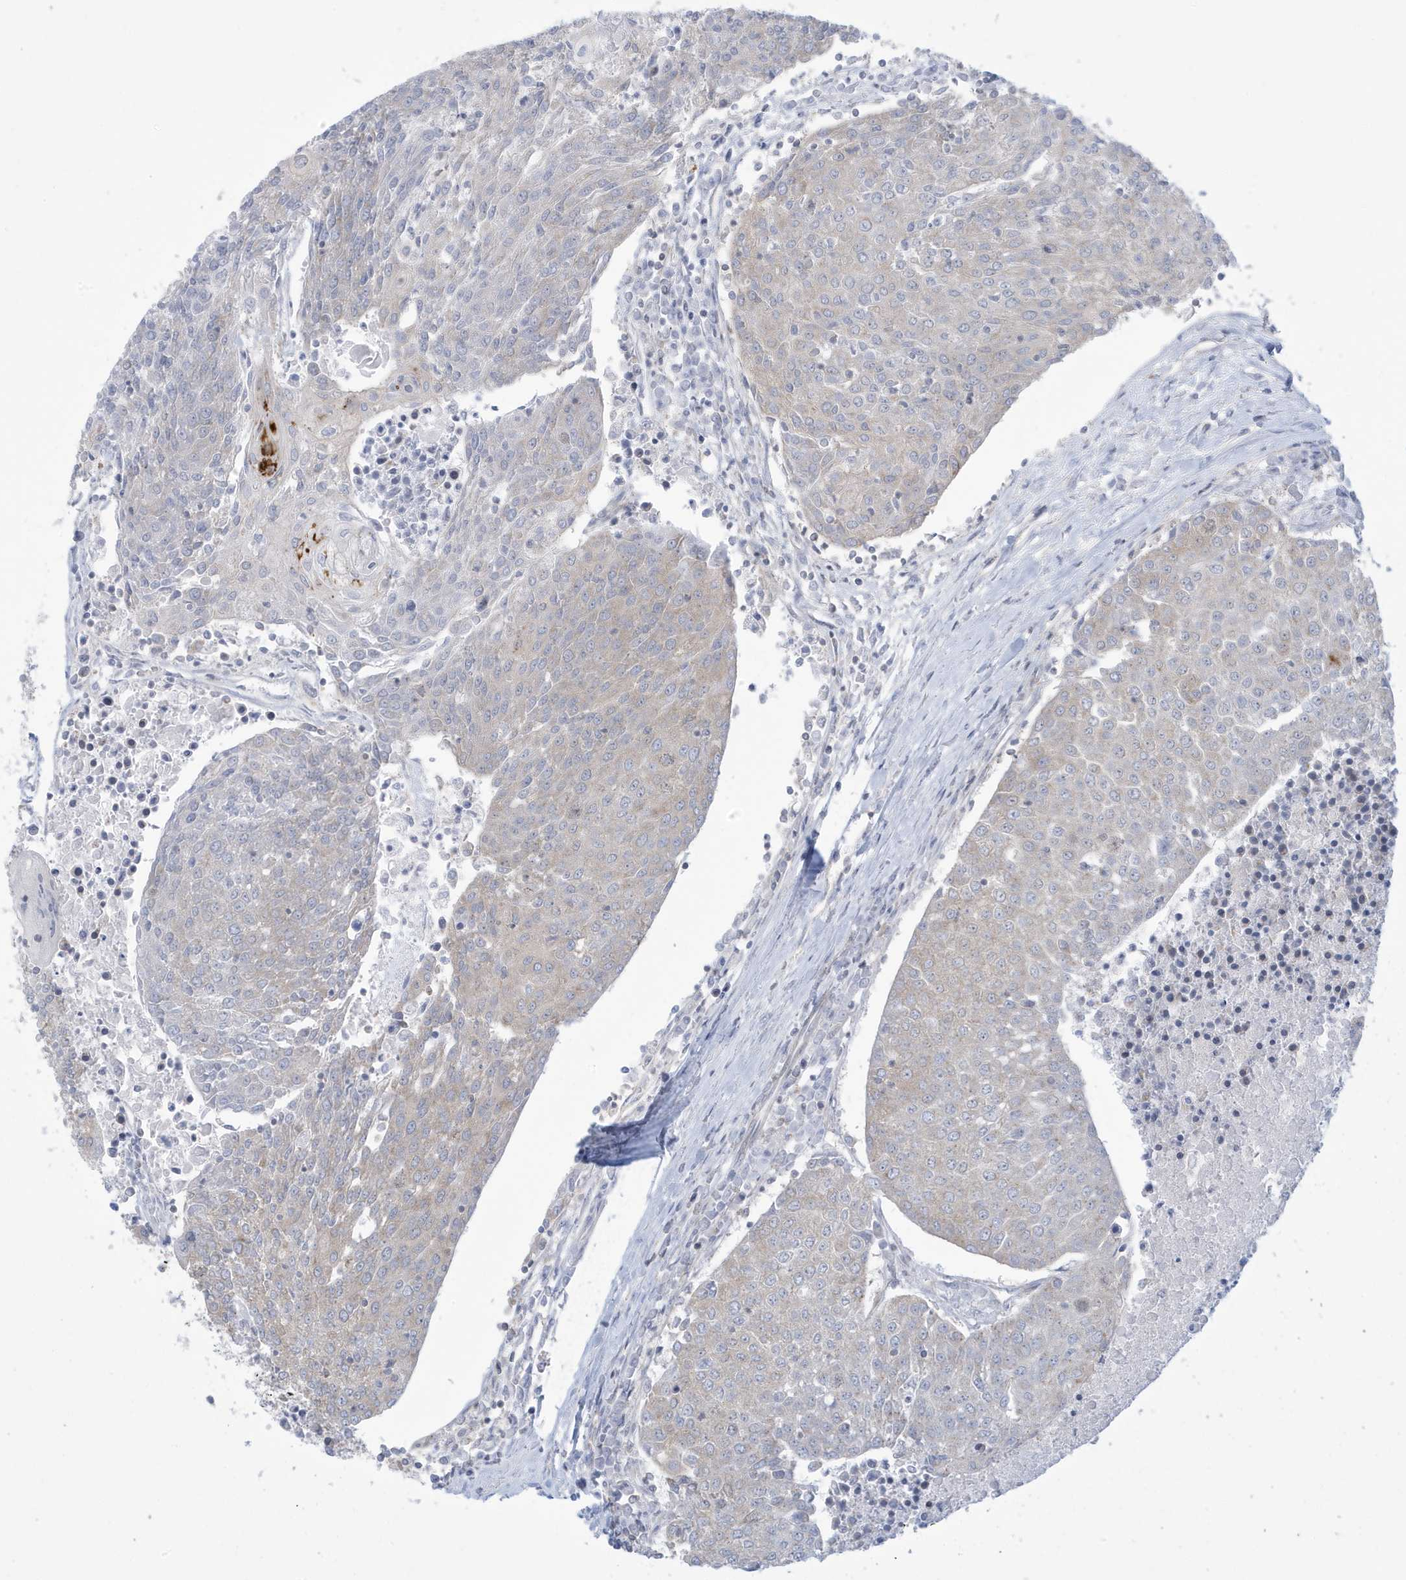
{"staining": {"intensity": "negative", "quantity": "none", "location": "none"}, "tissue": "urothelial cancer", "cell_type": "Tumor cells", "image_type": "cancer", "snomed": [{"axis": "morphology", "description": "Urothelial carcinoma, High grade"}, {"axis": "topography", "description": "Urinary bladder"}], "caption": "Micrograph shows no significant protein staining in tumor cells of urothelial cancer. (Immunohistochemistry, brightfield microscopy, high magnification).", "gene": "SLAMF9", "patient": {"sex": "female", "age": 85}}